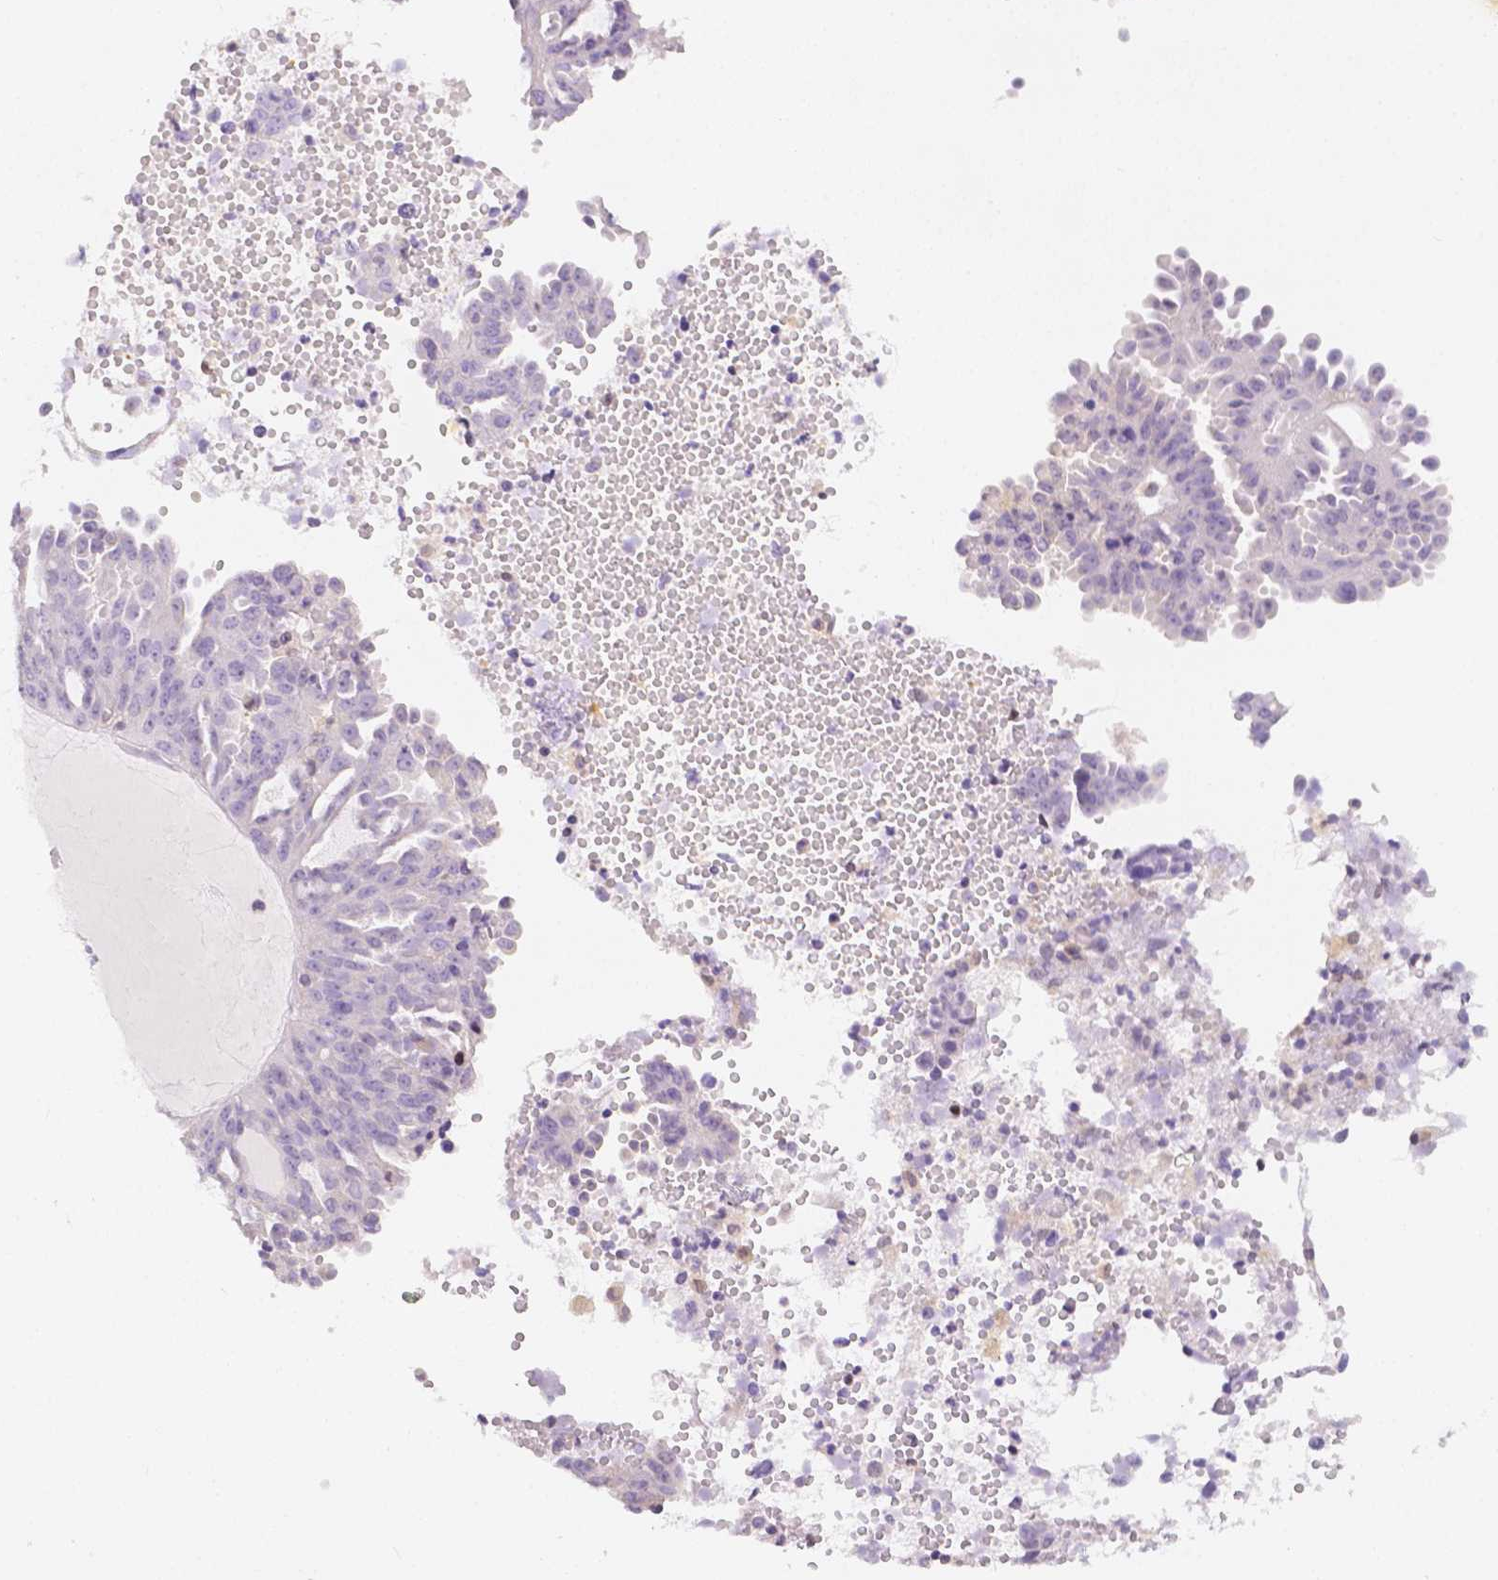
{"staining": {"intensity": "negative", "quantity": "none", "location": "none"}, "tissue": "ovarian cancer", "cell_type": "Tumor cells", "image_type": "cancer", "snomed": [{"axis": "morphology", "description": "Cystadenocarcinoma, serous, NOS"}, {"axis": "topography", "description": "Ovary"}], "caption": "Tumor cells show no significant protein positivity in ovarian serous cystadenocarcinoma.", "gene": "SGTB", "patient": {"sex": "female", "age": 71}}